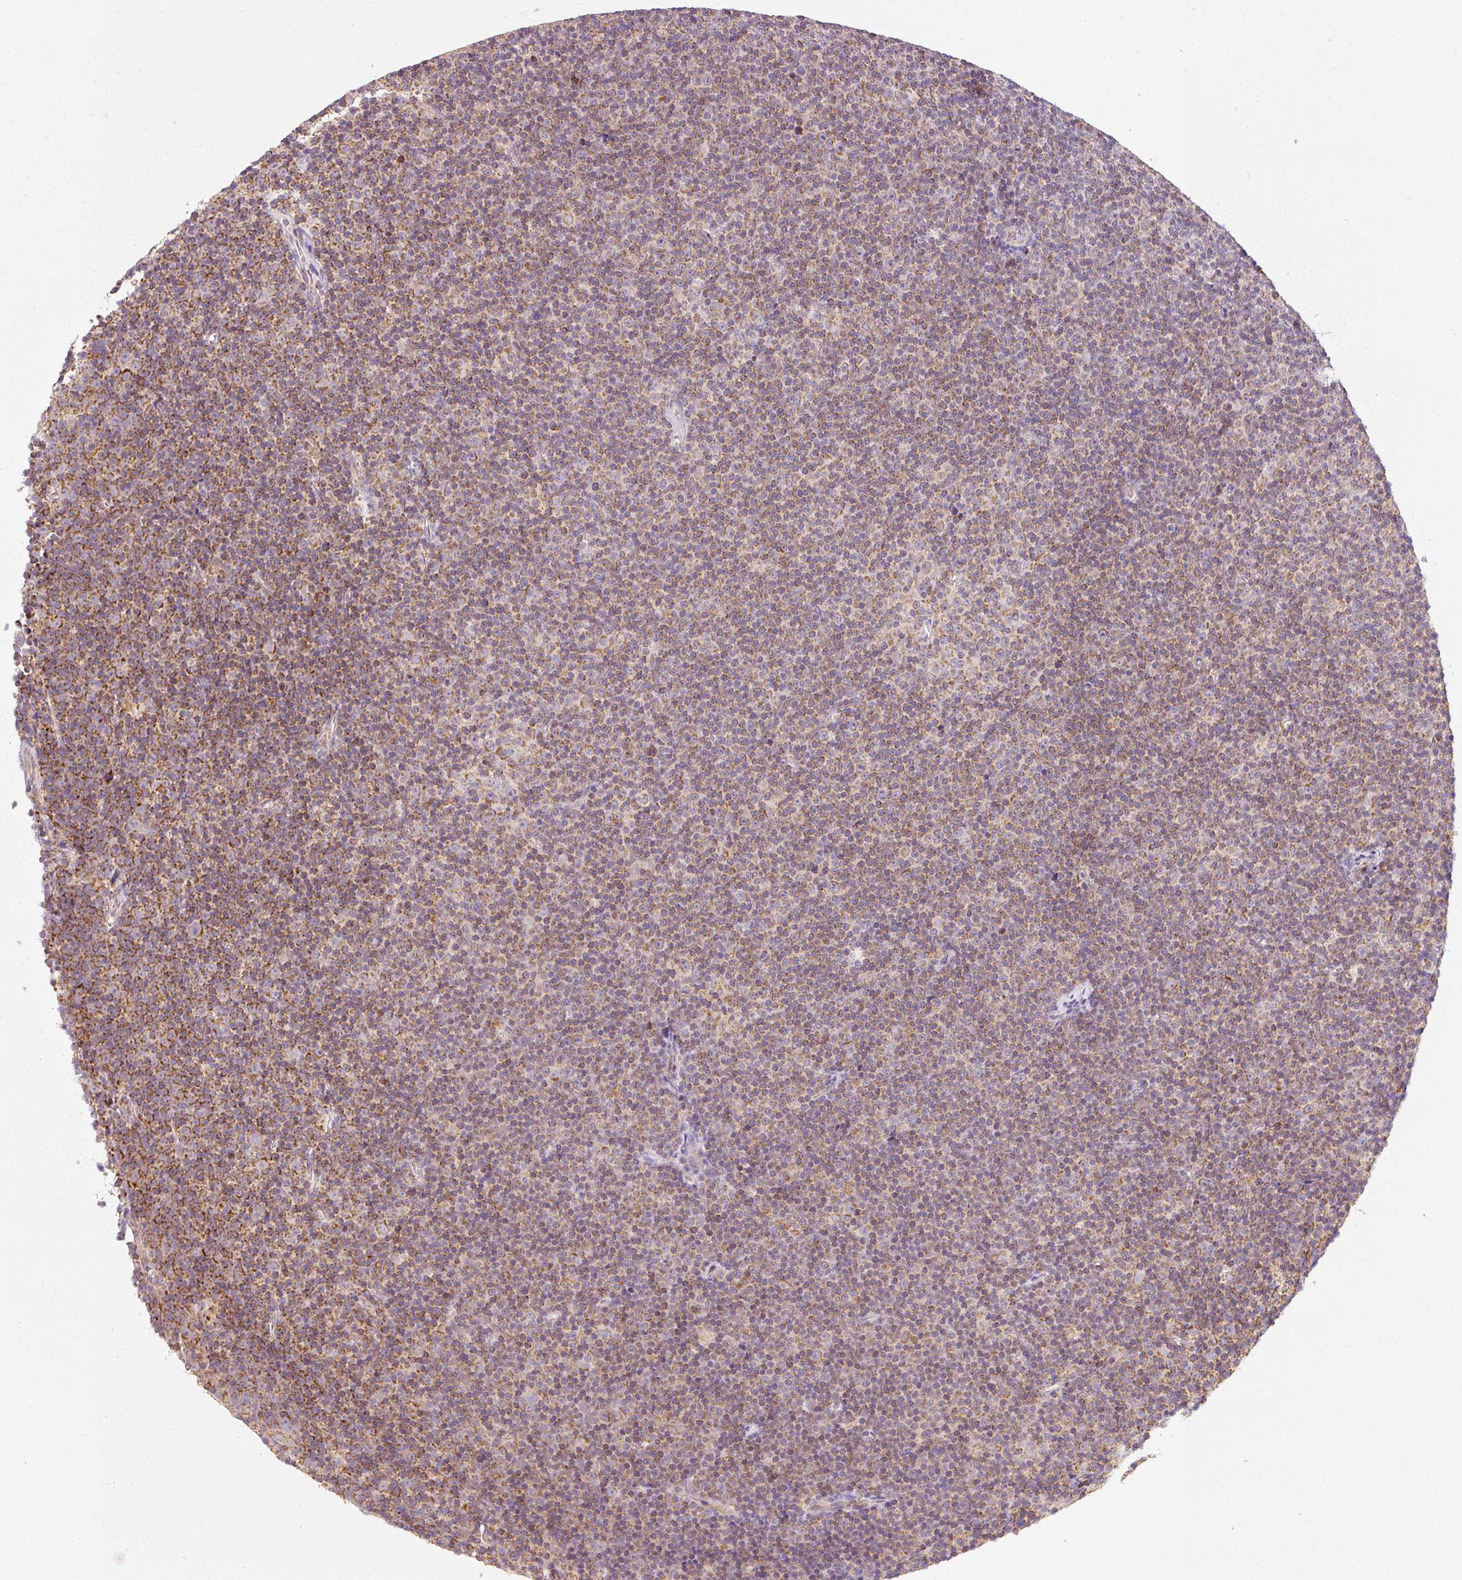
{"staining": {"intensity": "moderate", "quantity": ">75%", "location": "cytoplasmic/membranous"}, "tissue": "lymphoma", "cell_type": "Tumor cells", "image_type": "cancer", "snomed": [{"axis": "morphology", "description": "Malignant lymphoma, non-Hodgkin's type, Low grade"}, {"axis": "topography", "description": "Lymph node"}], "caption": "Protein expression analysis of human lymphoma reveals moderate cytoplasmic/membranous positivity in approximately >75% of tumor cells. The staining was performed using DAB (3,3'-diaminobenzidine) to visualize the protein expression in brown, while the nuclei were stained in blue with hematoxylin (Magnification: 20x).", "gene": "FAM78B", "patient": {"sex": "female", "age": 67}}